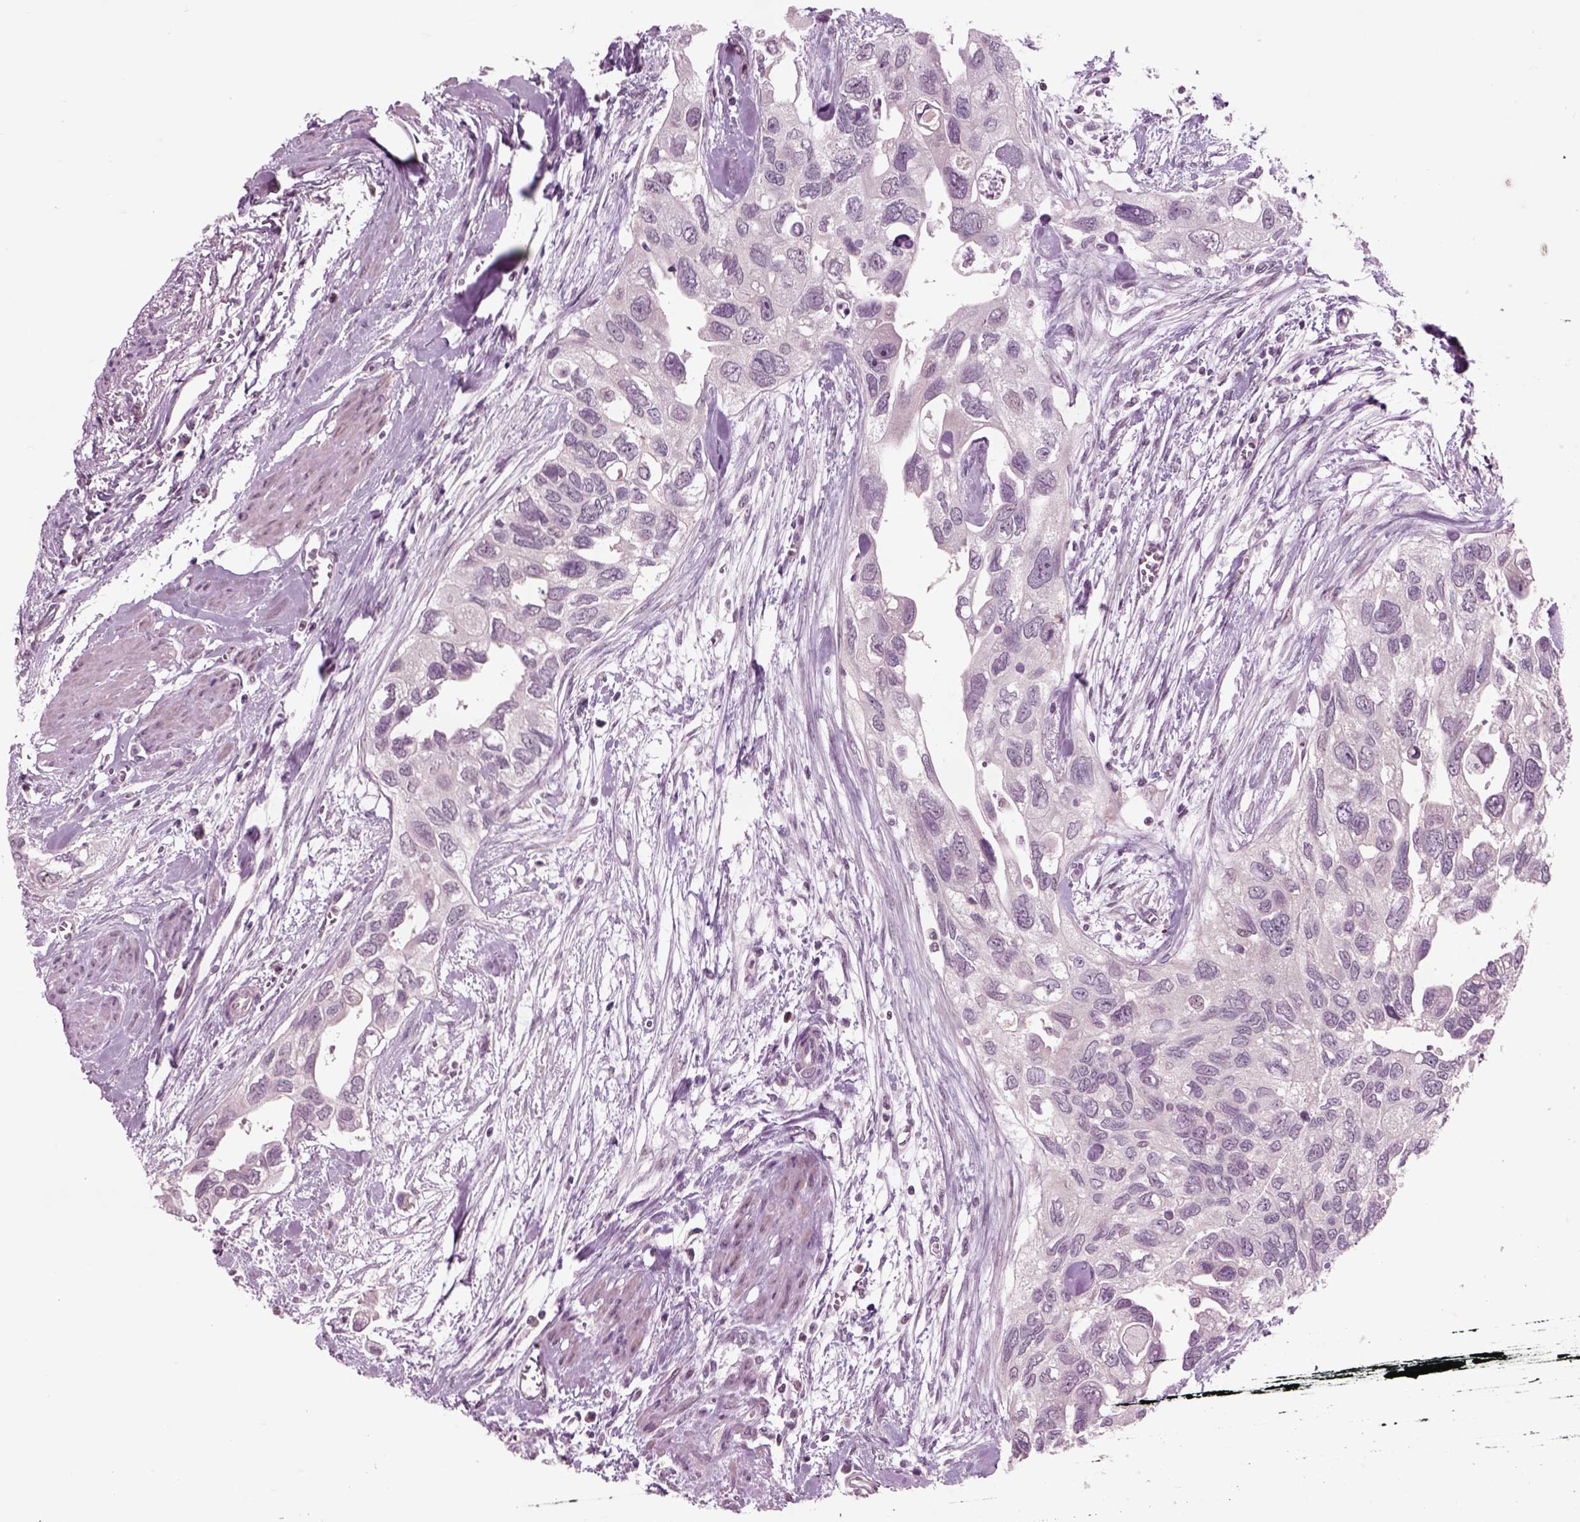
{"staining": {"intensity": "negative", "quantity": "none", "location": "none"}, "tissue": "urothelial cancer", "cell_type": "Tumor cells", "image_type": "cancer", "snomed": [{"axis": "morphology", "description": "Urothelial carcinoma, High grade"}, {"axis": "topography", "description": "Urinary bladder"}], "caption": "DAB immunohistochemical staining of human urothelial cancer reveals no significant staining in tumor cells.", "gene": "CHGB", "patient": {"sex": "male", "age": 59}}